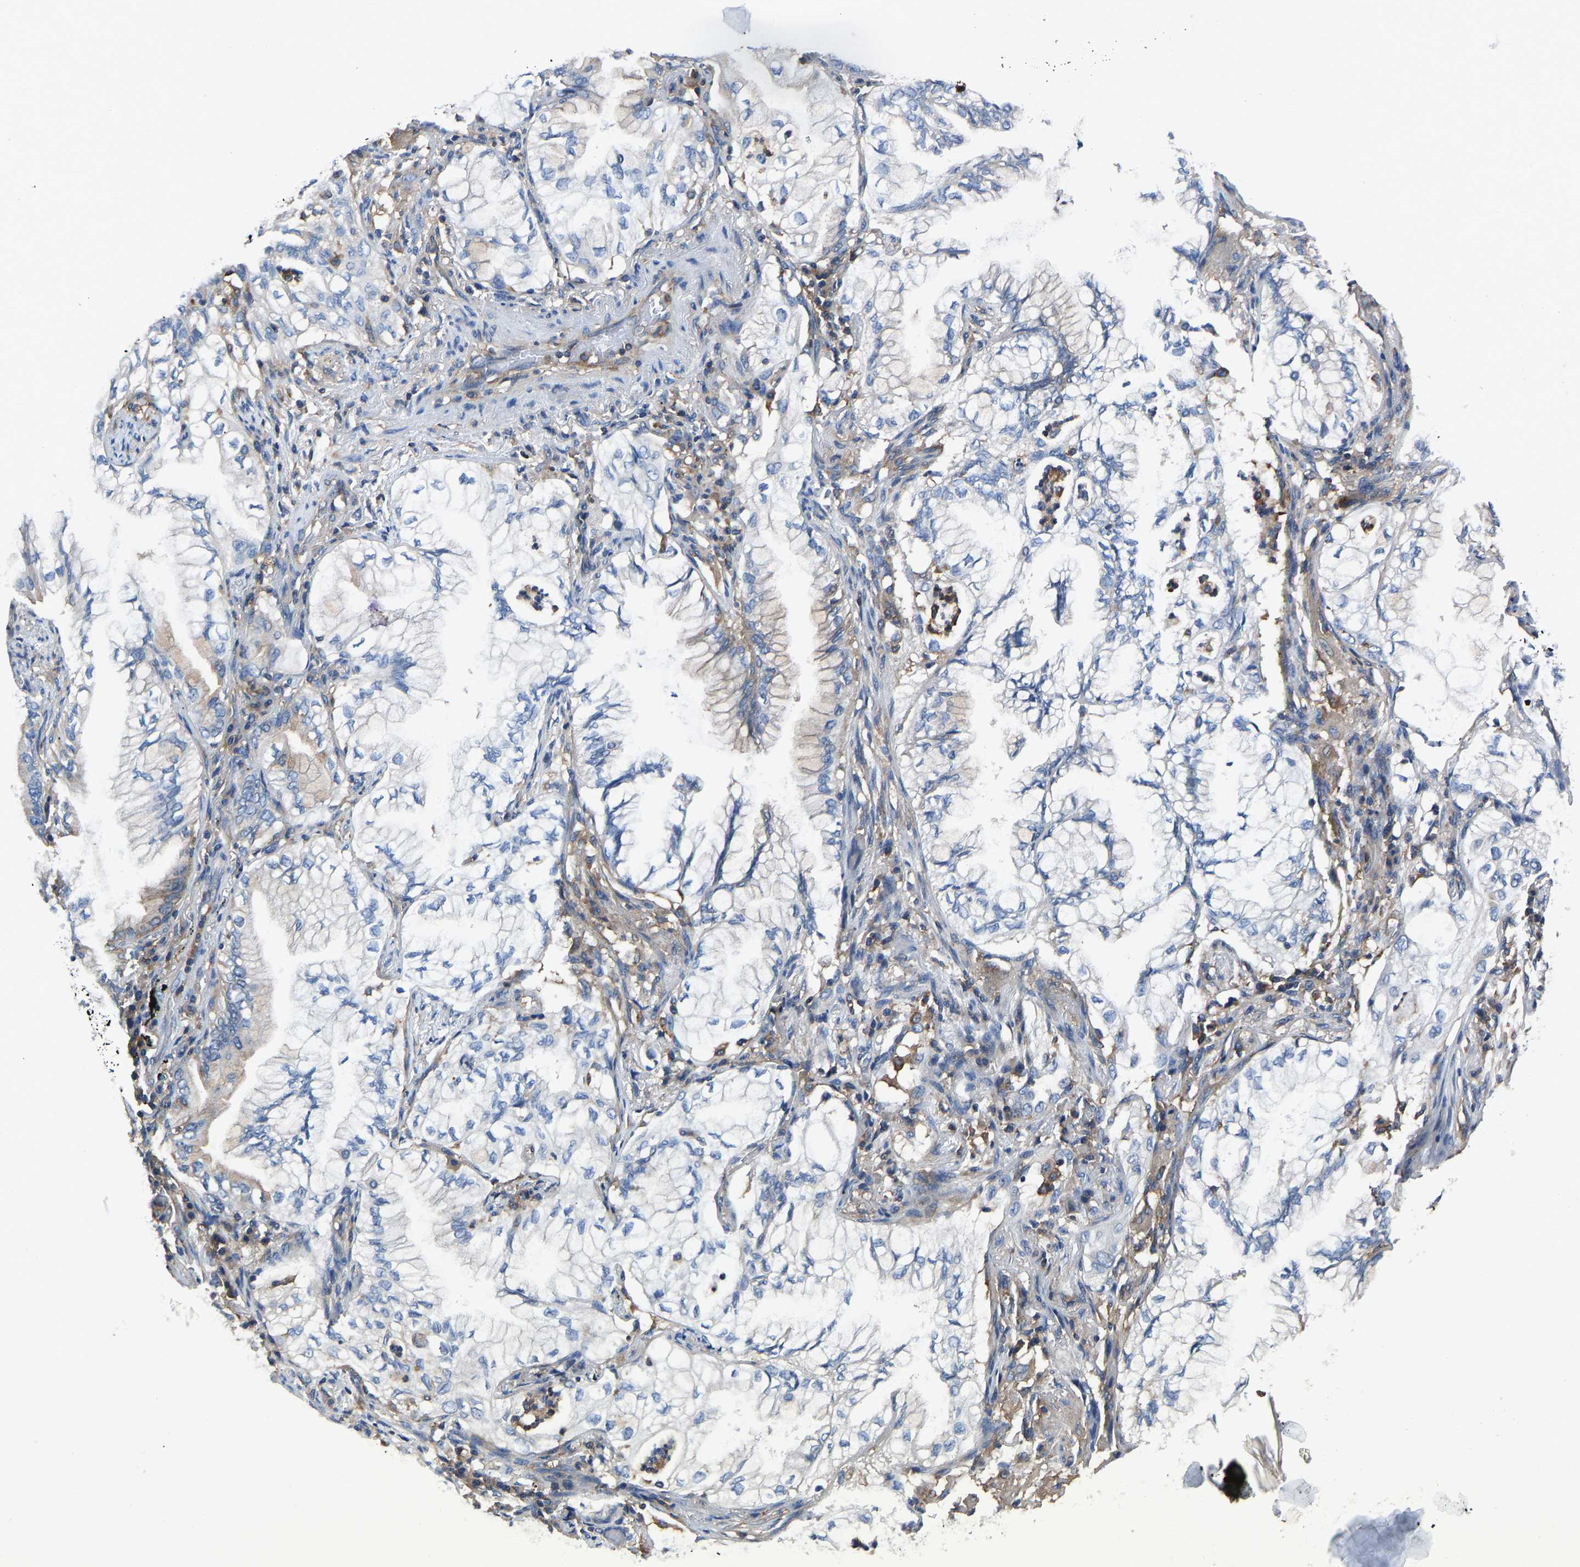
{"staining": {"intensity": "negative", "quantity": "none", "location": "none"}, "tissue": "lung cancer", "cell_type": "Tumor cells", "image_type": "cancer", "snomed": [{"axis": "morphology", "description": "Adenocarcinoma, NOS"}, {"axis": "topography", "description": "Lung"}], "caption": "A photomicrograph of human adenocarcinoma (lung) is negative for staining in tumor cells.", "gene": "PRKAR1A", "patient": {"sex": "female", "age": 70}}